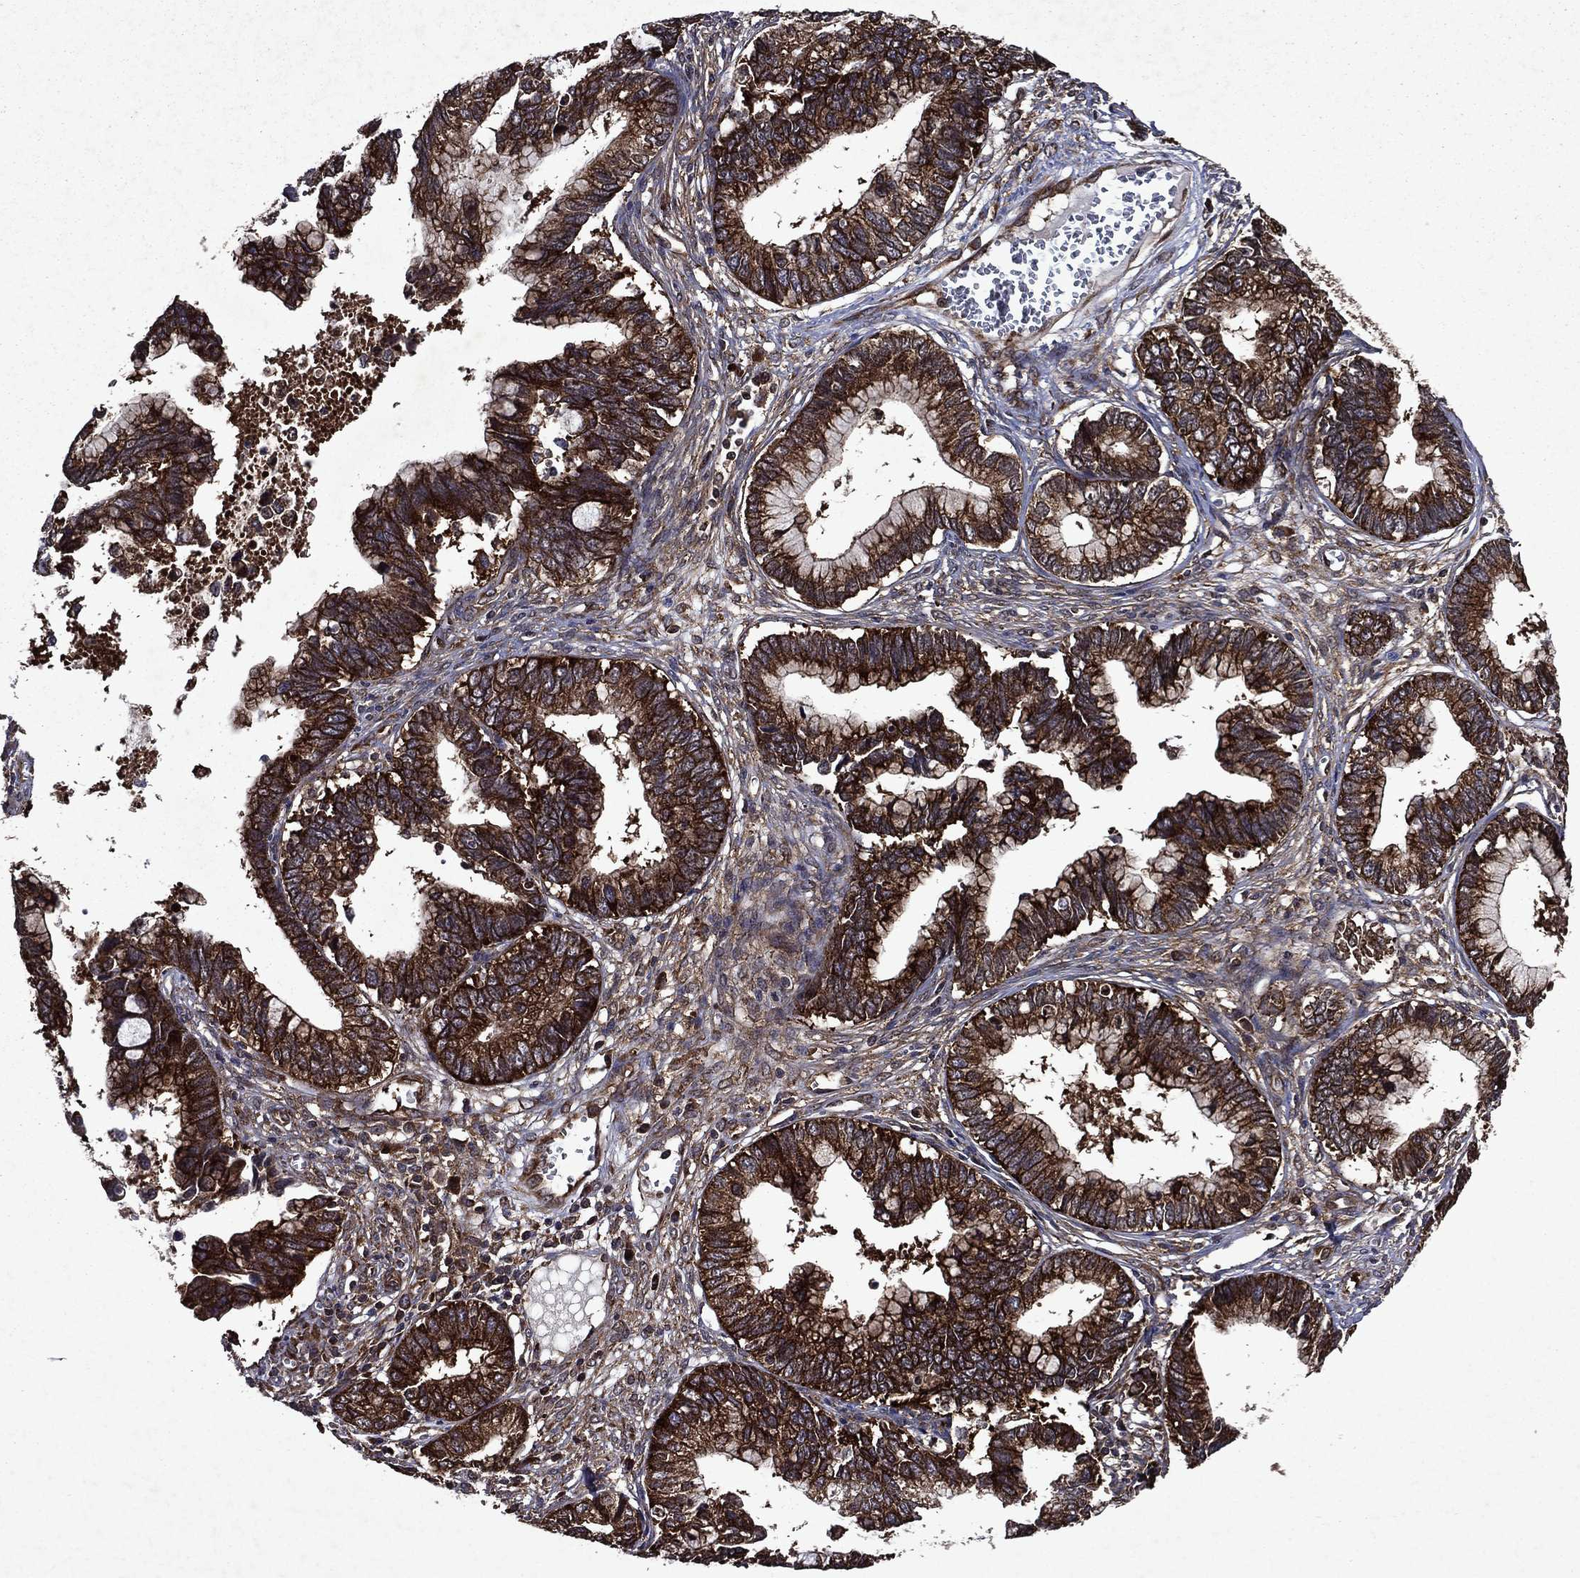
{"staining": {"intensity": "strong", "quantity": ">75%", "location": "cytoplasmic/membranous"}, "tissue": "cervical cancer", "cell_type": "Tumor cells", "image_type": "cancer", "snomed": [{"axis": "morphology", "description": "Adenocarcinoma, NOS"}, {"axis": "topography", "description": "Cervix"}], "caption": "Protein expression by immunohistochemistry exhibits strong cytoplasmic/membranous positivity in about >75% of tumor cells in adenocarcinoma (cervical).", "gene": "EIF2B4", "patient": {"sex": "female", "age": 44}}